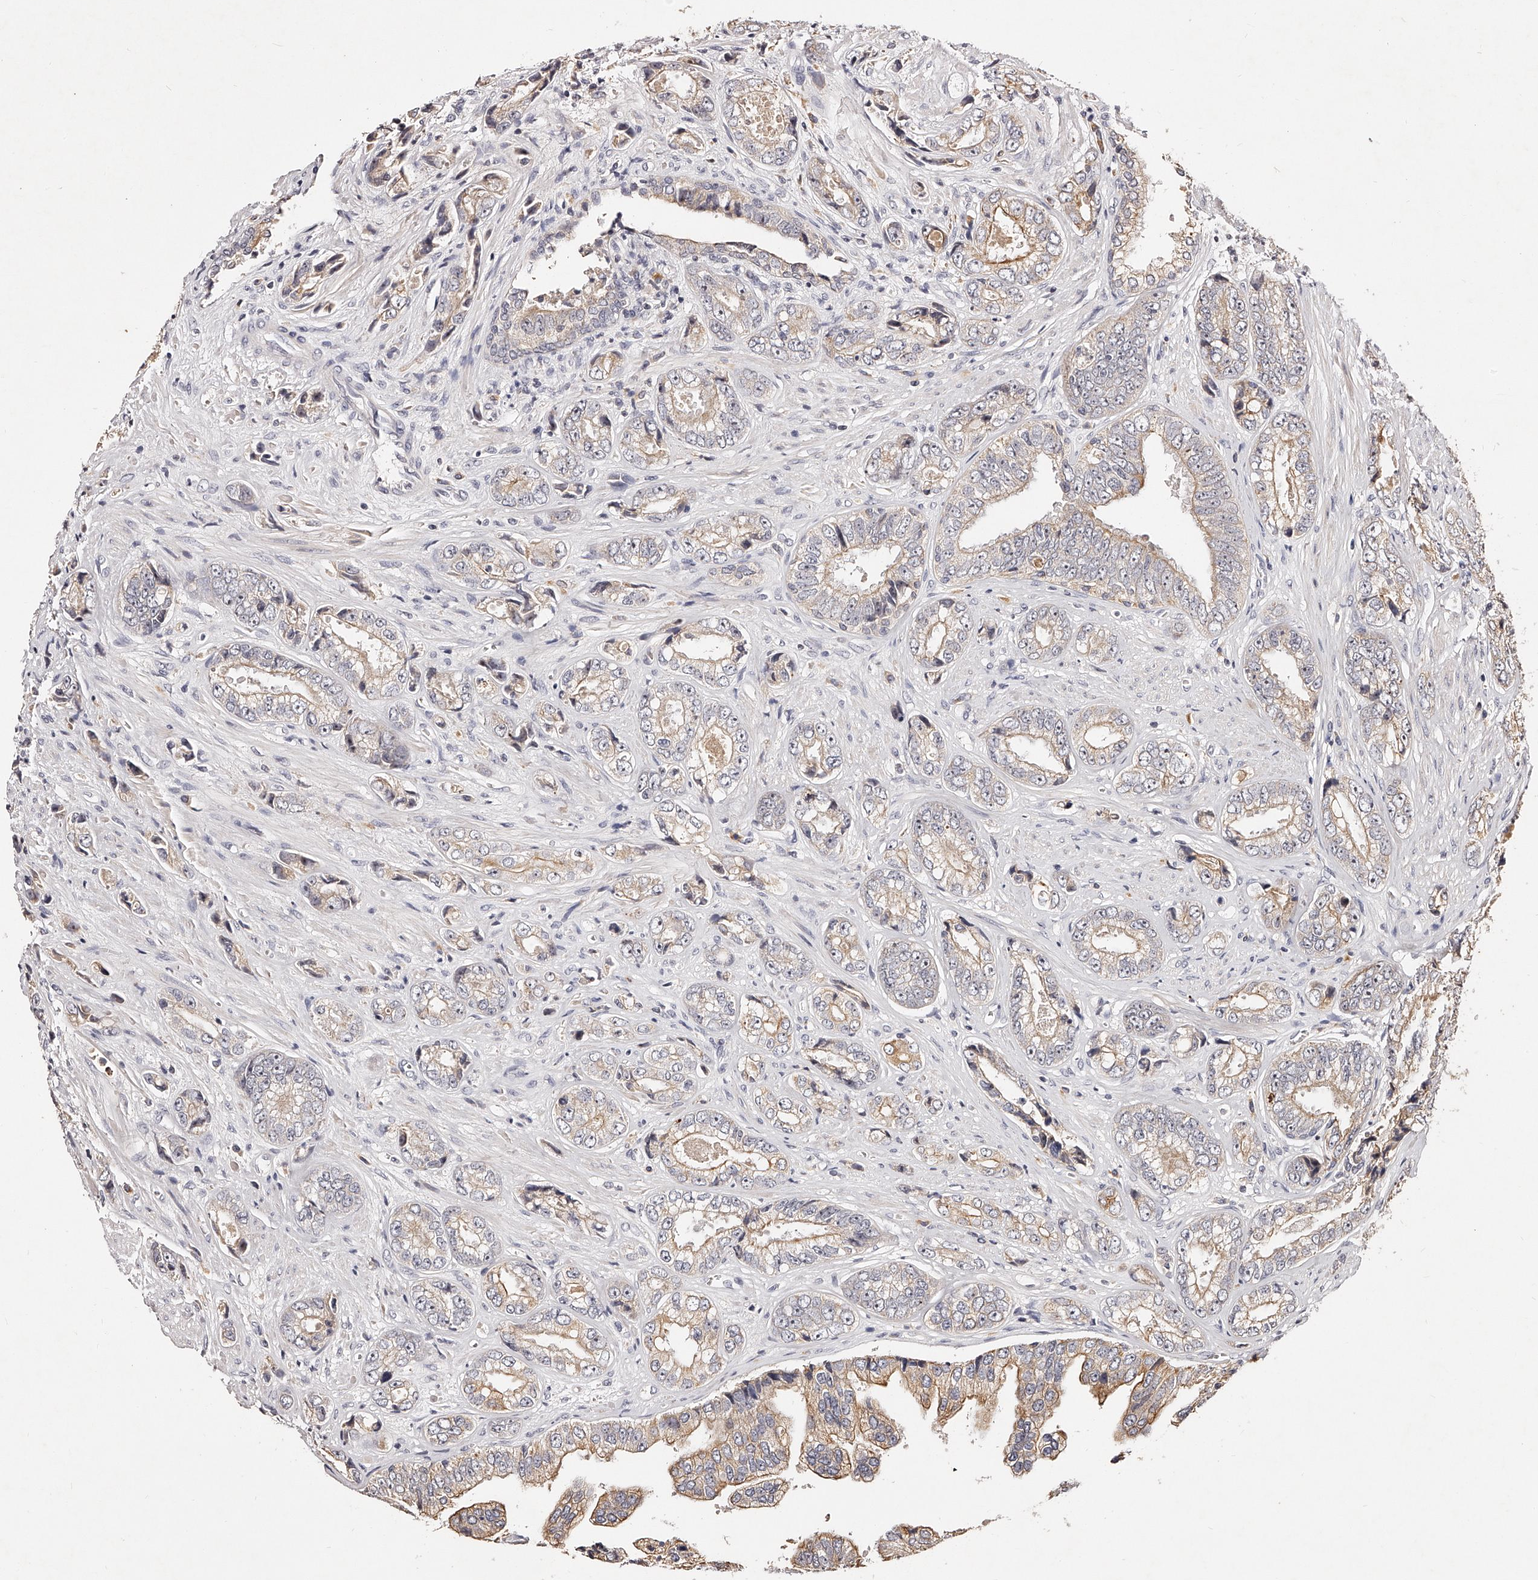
{"staining": {"intensity": "weak", "quantity": "25%-75%", "location": "cytoplasmic/membranous"}, "tissue": "prostate cancer", "cell_type": "Tumor cells", "image_type": "cancer", "snomed": [{"axis": "morphology", "description": "Adenocarcinoma, High grade"}, {"axis": "topography", "description": "Prostate"}], "caption": "Immunohistochemical staining of human prostate cancer exhibits low levels of weak cytoplasmic/membranous protein expression in approximately 25%-75% of tumor cells. (DAB = brown stain, brightfield microscopy at high magnification).", "gene": "PHACTR1", "patient": {"sex": "male", "age": 61}}